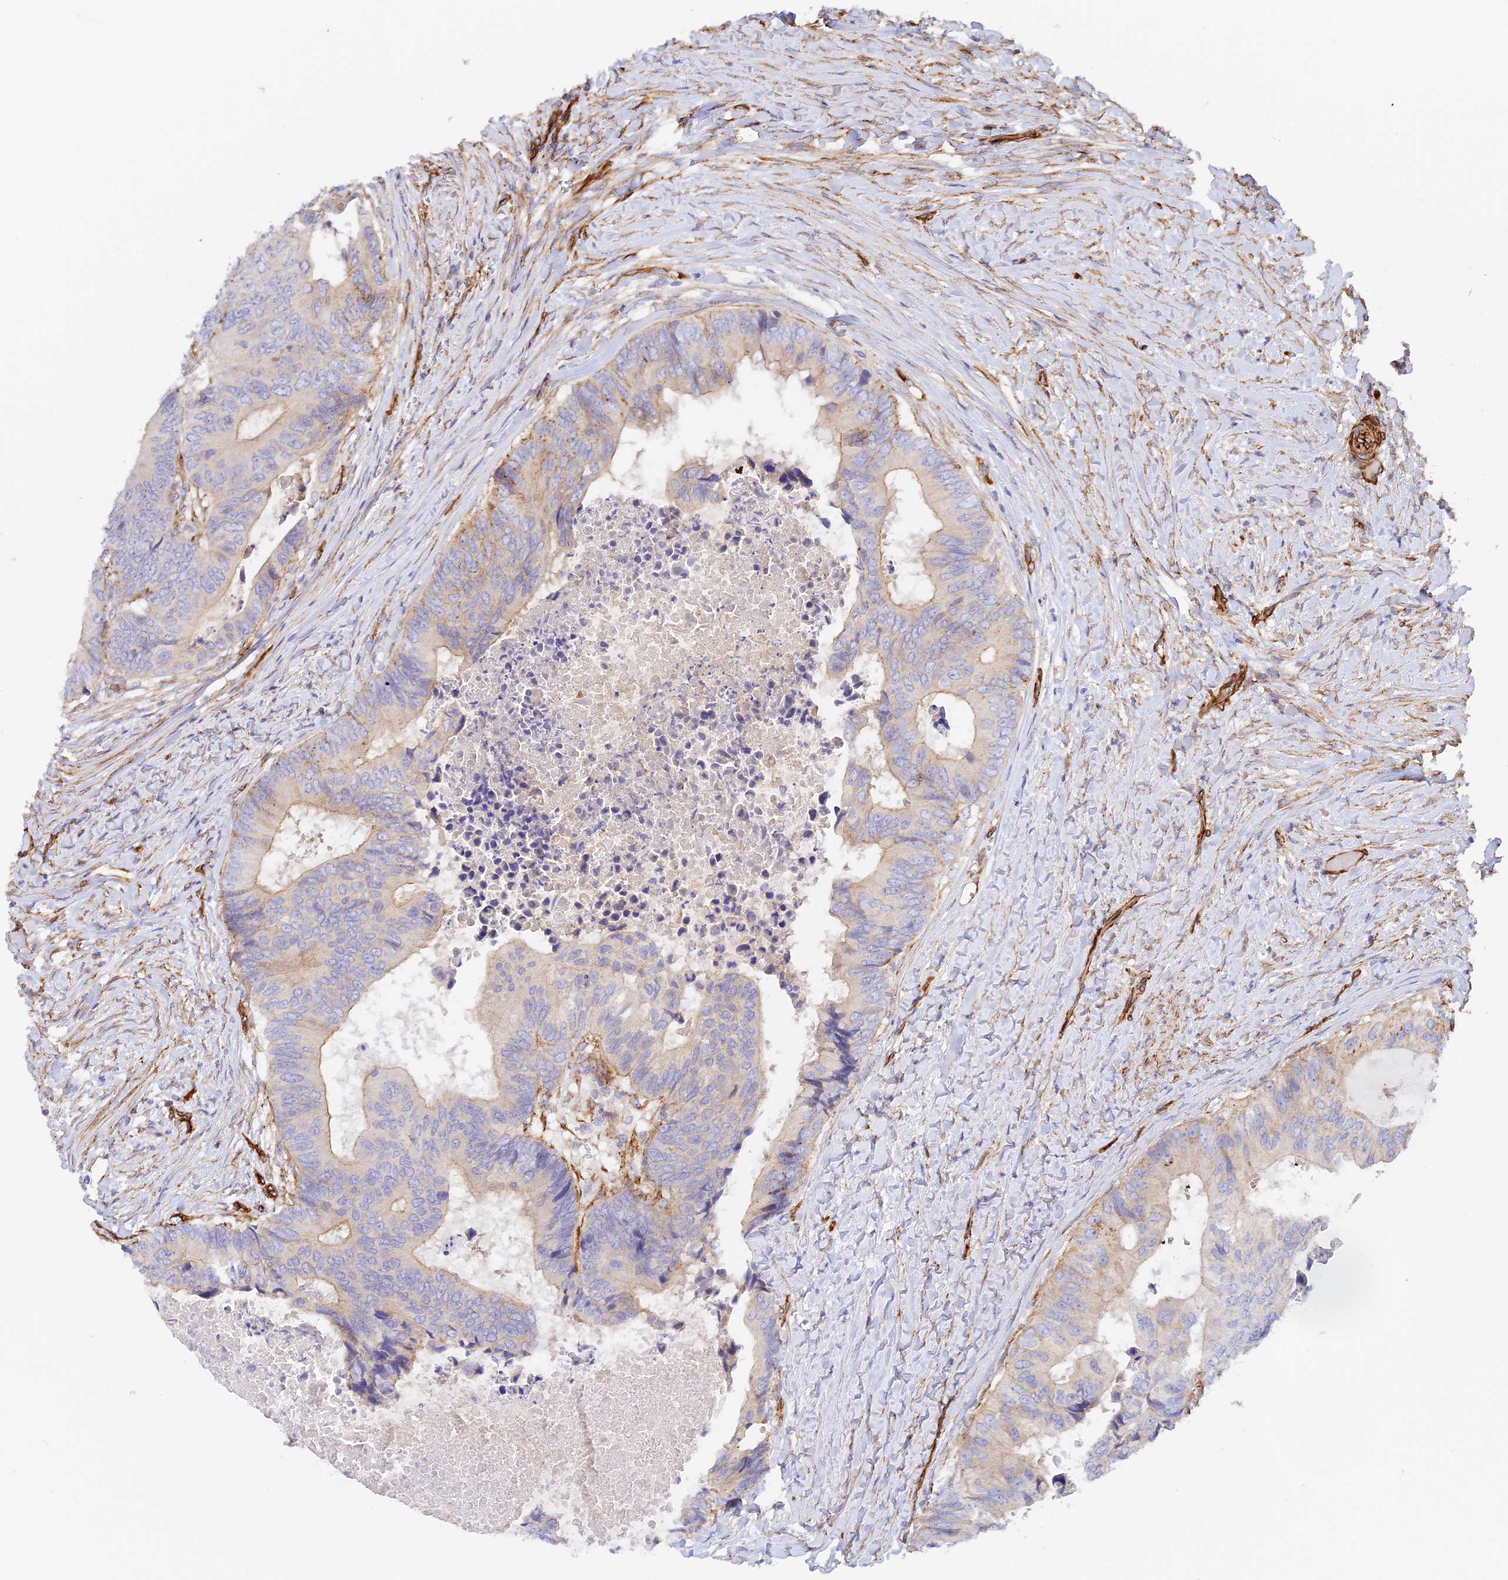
{"staining": {"intensity": "weak", "quantity": "25%-75%", "location": "cytoplasmic/membranous"}, "tissue": "colorectal cancer", "cell_type": "Tumor cells", "image_type": "cancer", "snomed": [{"axis": "morphology", "description": "Adenocarcinoma, NOS"}, {"axis": "topography", "description": "Colon"}], "caption": "There is low levels of weak cytoplasmic/membranous positivity in tumor cells of adenocarcinoma (colorectal), as demonstrated by immunohistochemical staining (brown color).", "gene": "MYO9A", "patient": {"sex": "male", "age": 85}}